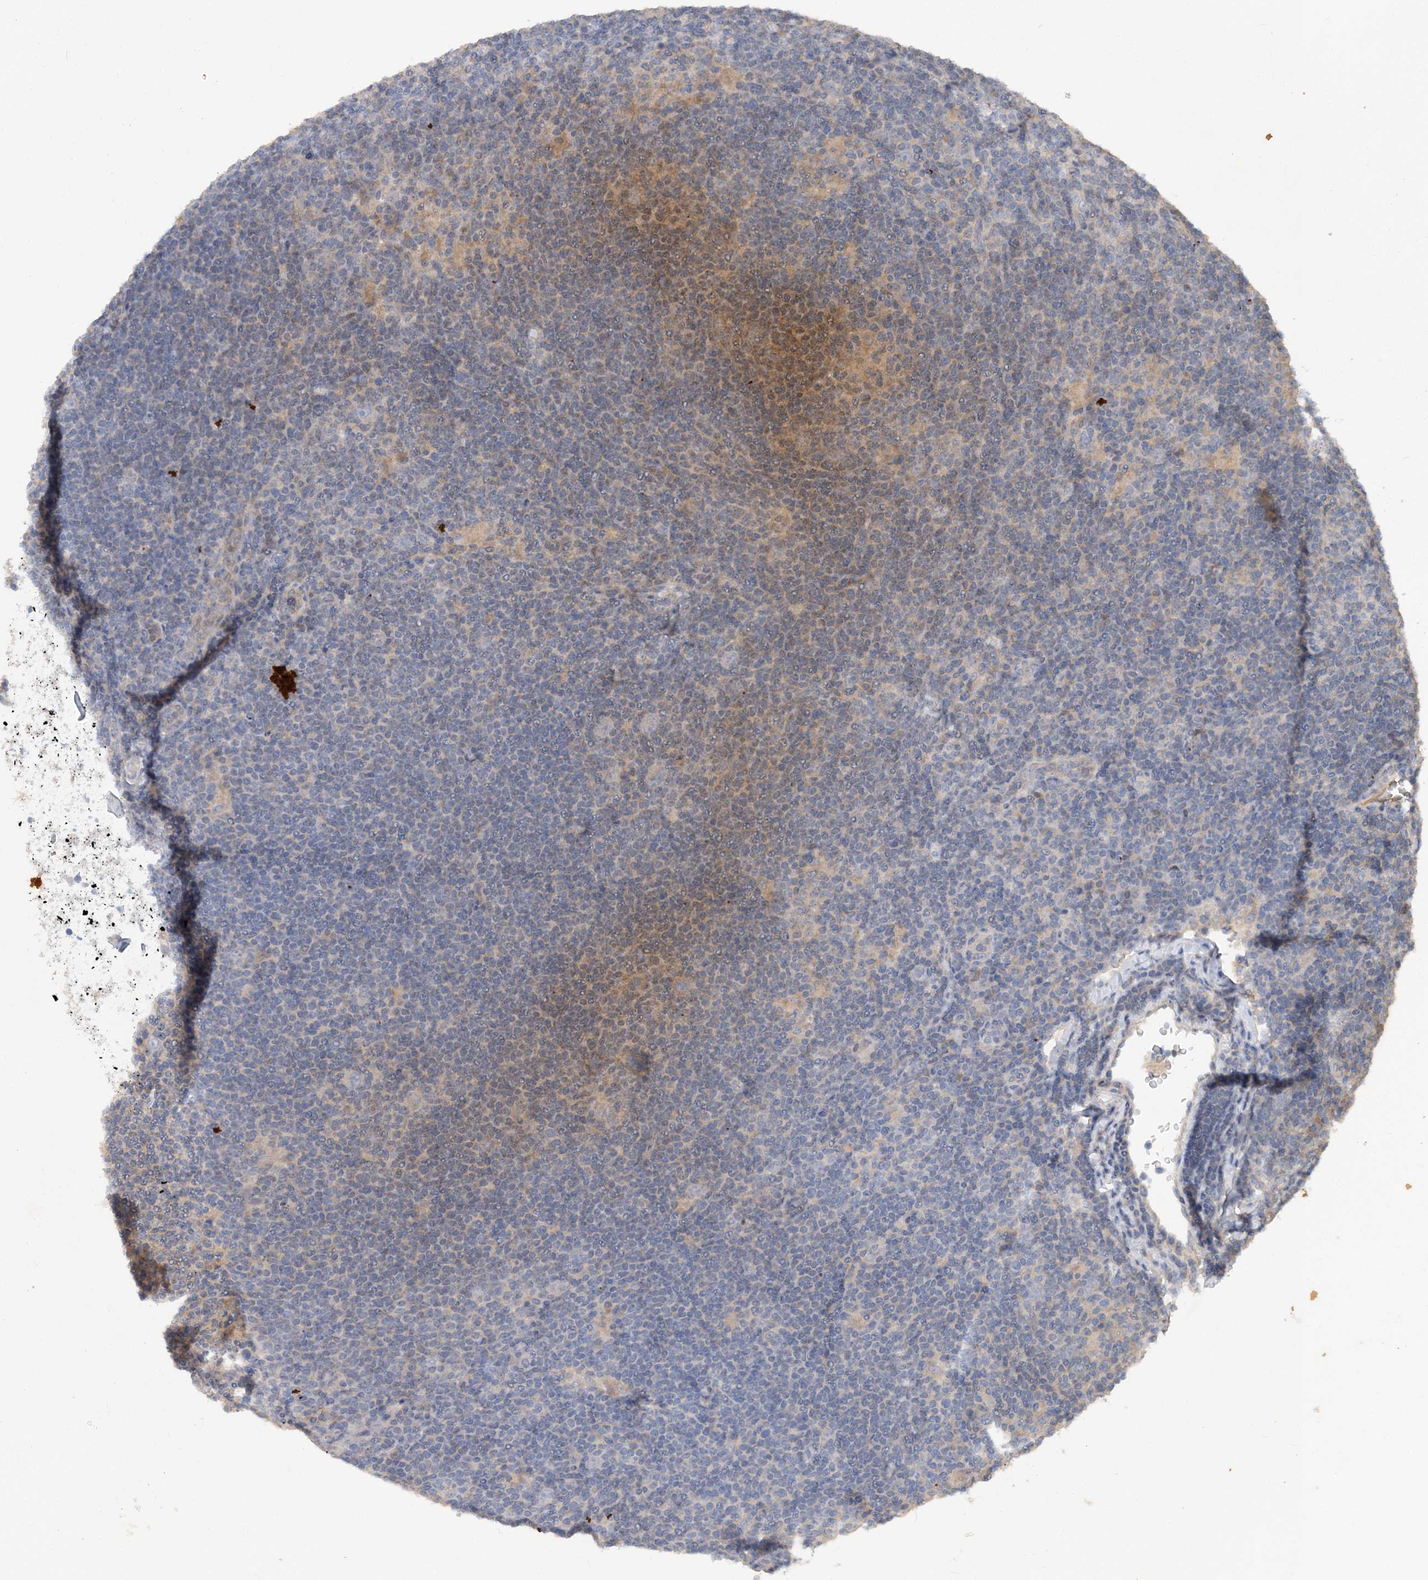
{"staining": {"intensity": "negative", "quantity": "none", "location": "none"}, "tissue": "lymphoma", "cell_type": "Tumor cells", "image_type": "cancer", "snomed": [{"axis": "morphology", "description": "Hodgkin's disease, NOS"}, {"axis": "topography", "description": "Lymph node"}], "caption": "IHC photomicrograph of human Hodgkin's disease stained for a protein (brown), which exhibits no staining in tumor cells. (DAB immunohistochemistry with hematoxylin counter stain).", "gene": "GRINA", "patient": {"sex": "female", "age": 57}}